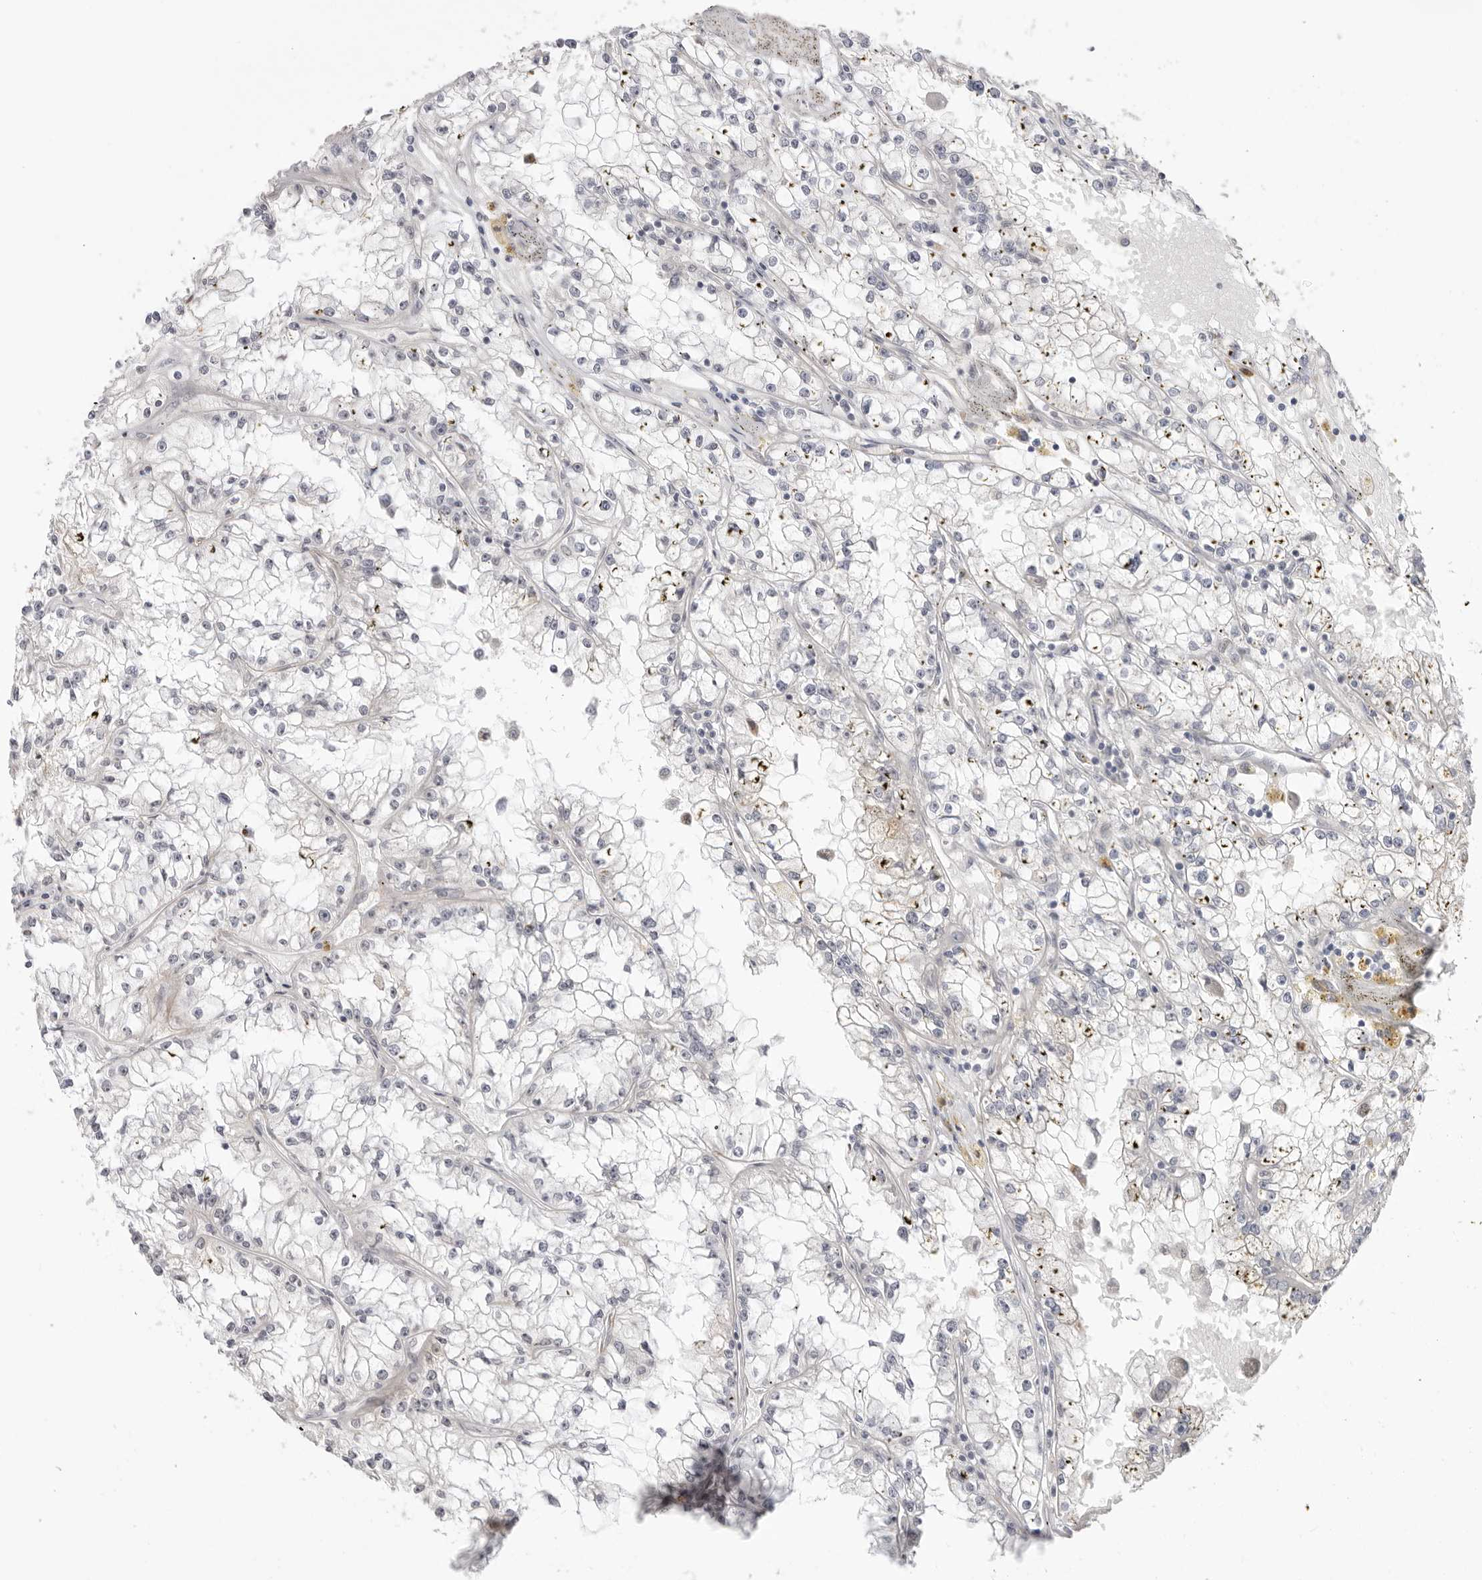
{"staining": {"intensity": "negative", "quantity": "none", "location": "none"}, "tissue": "renal cancer", "cell_type": "Tumor cells", "image_type": "cancer", "snomed": [{"axis": "morphology", "description": "Adenocarcinoma, NOS"}, {"axis": "topography", "description": "Kidney"}], "caption": "Immunohistochemistry (IHC) micrograph of renal adenocarcinoma stained for a protein (brown), which displays no positivity in tumor cells.", "gene": "TRAPPC3", "patient": {"sex": "male", "age": 56}}